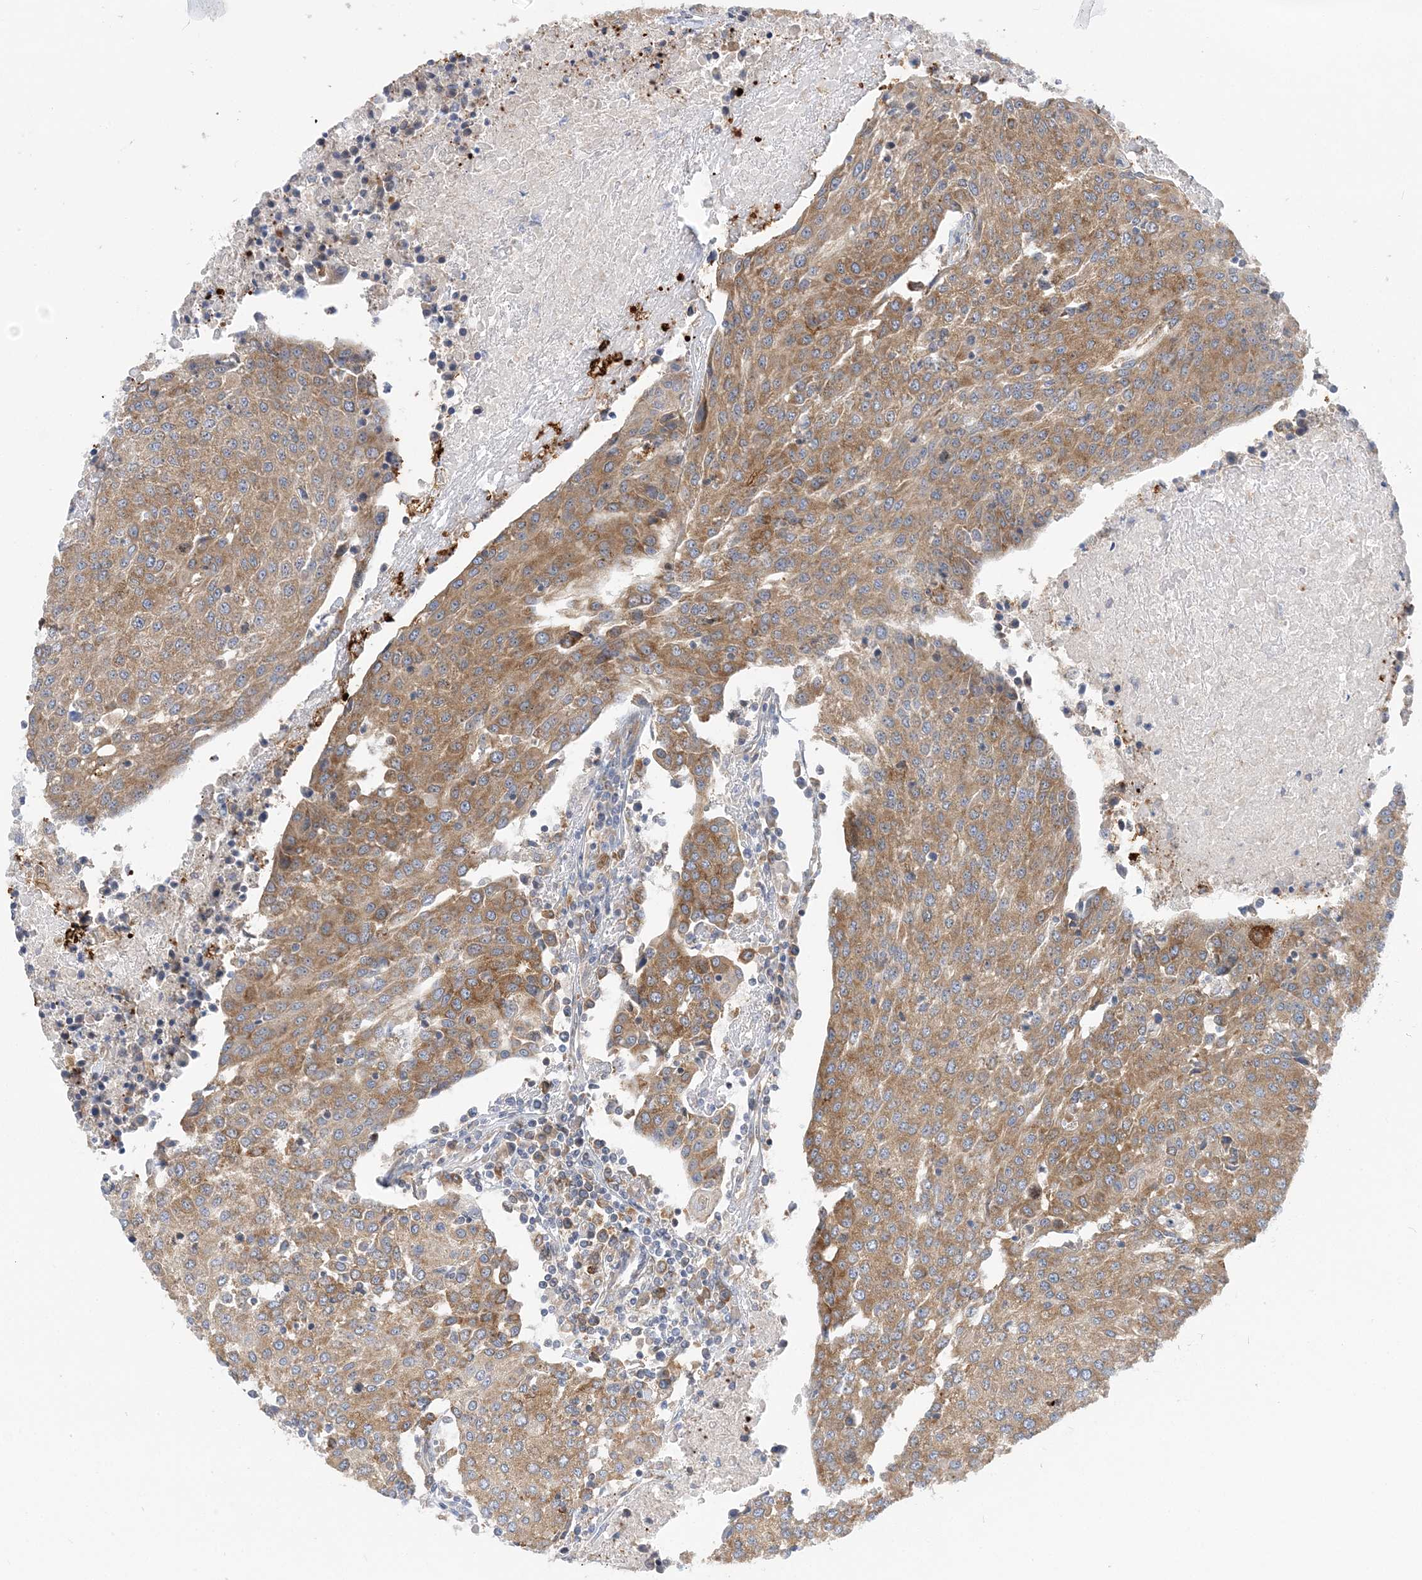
{"staining": {"intensity": "moderate", "quantity": ">75%", "location": "cytoplasmic/membranous"}, "tissue": "urothelial cancer", "cell_type": "Tumor cells", "image_type": "cancer", "snomed": [{"axis": "morphology", "description": "Urothelial carcinoma, High grade"}, {"axis": "topography", "description": "Urinary bladder"}], "caption": "Immunohistochemical staining of high-grade urothelial carcinoma reveals moderate cytoplasmic/membranous protein expression in about >75% of tumor cells.", "gene": "LARP4B", "patient": {"sex": "female", "age": 85}}